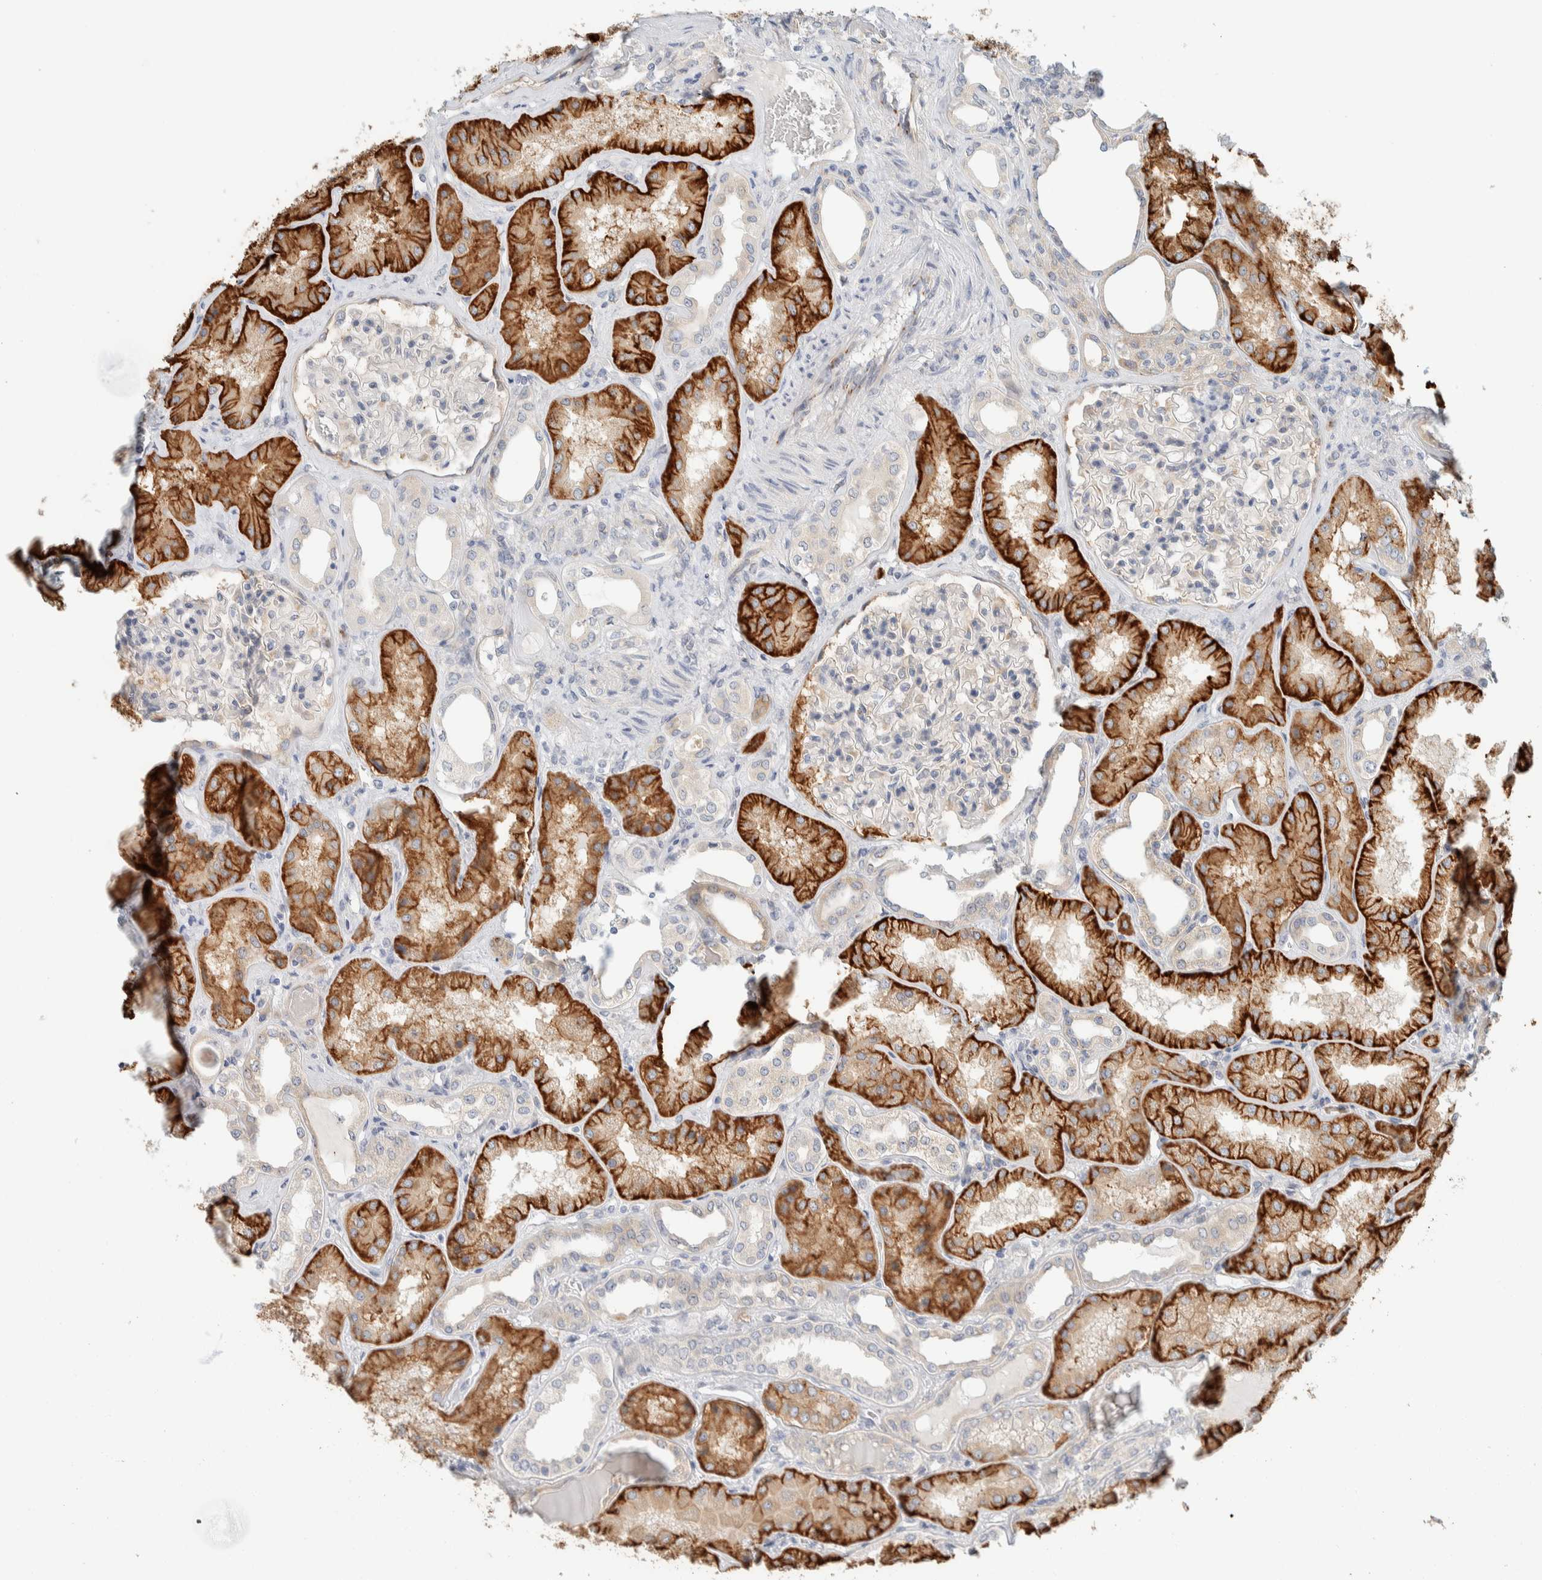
{"staining": {"intensity": "moderate", "quantity": "<25%", "location": "cytoplasmic/membranous"}, "tissue": "kidney", "cell_type": "Cells in glomeruli", "image_type": "normal", "snomed": [{"axis": "morphology", "description": "Normal tissue, NOS"}, {"axis": "topography", "description": "Kidney"}], "caption": "Cells in glomeruli display low levels of moderate cytoplasmic/membranous positivity in about <25% of cells in benign kidney.", "gene": "TMEM184B", "patient": {"sex": "female", "age": 56}}